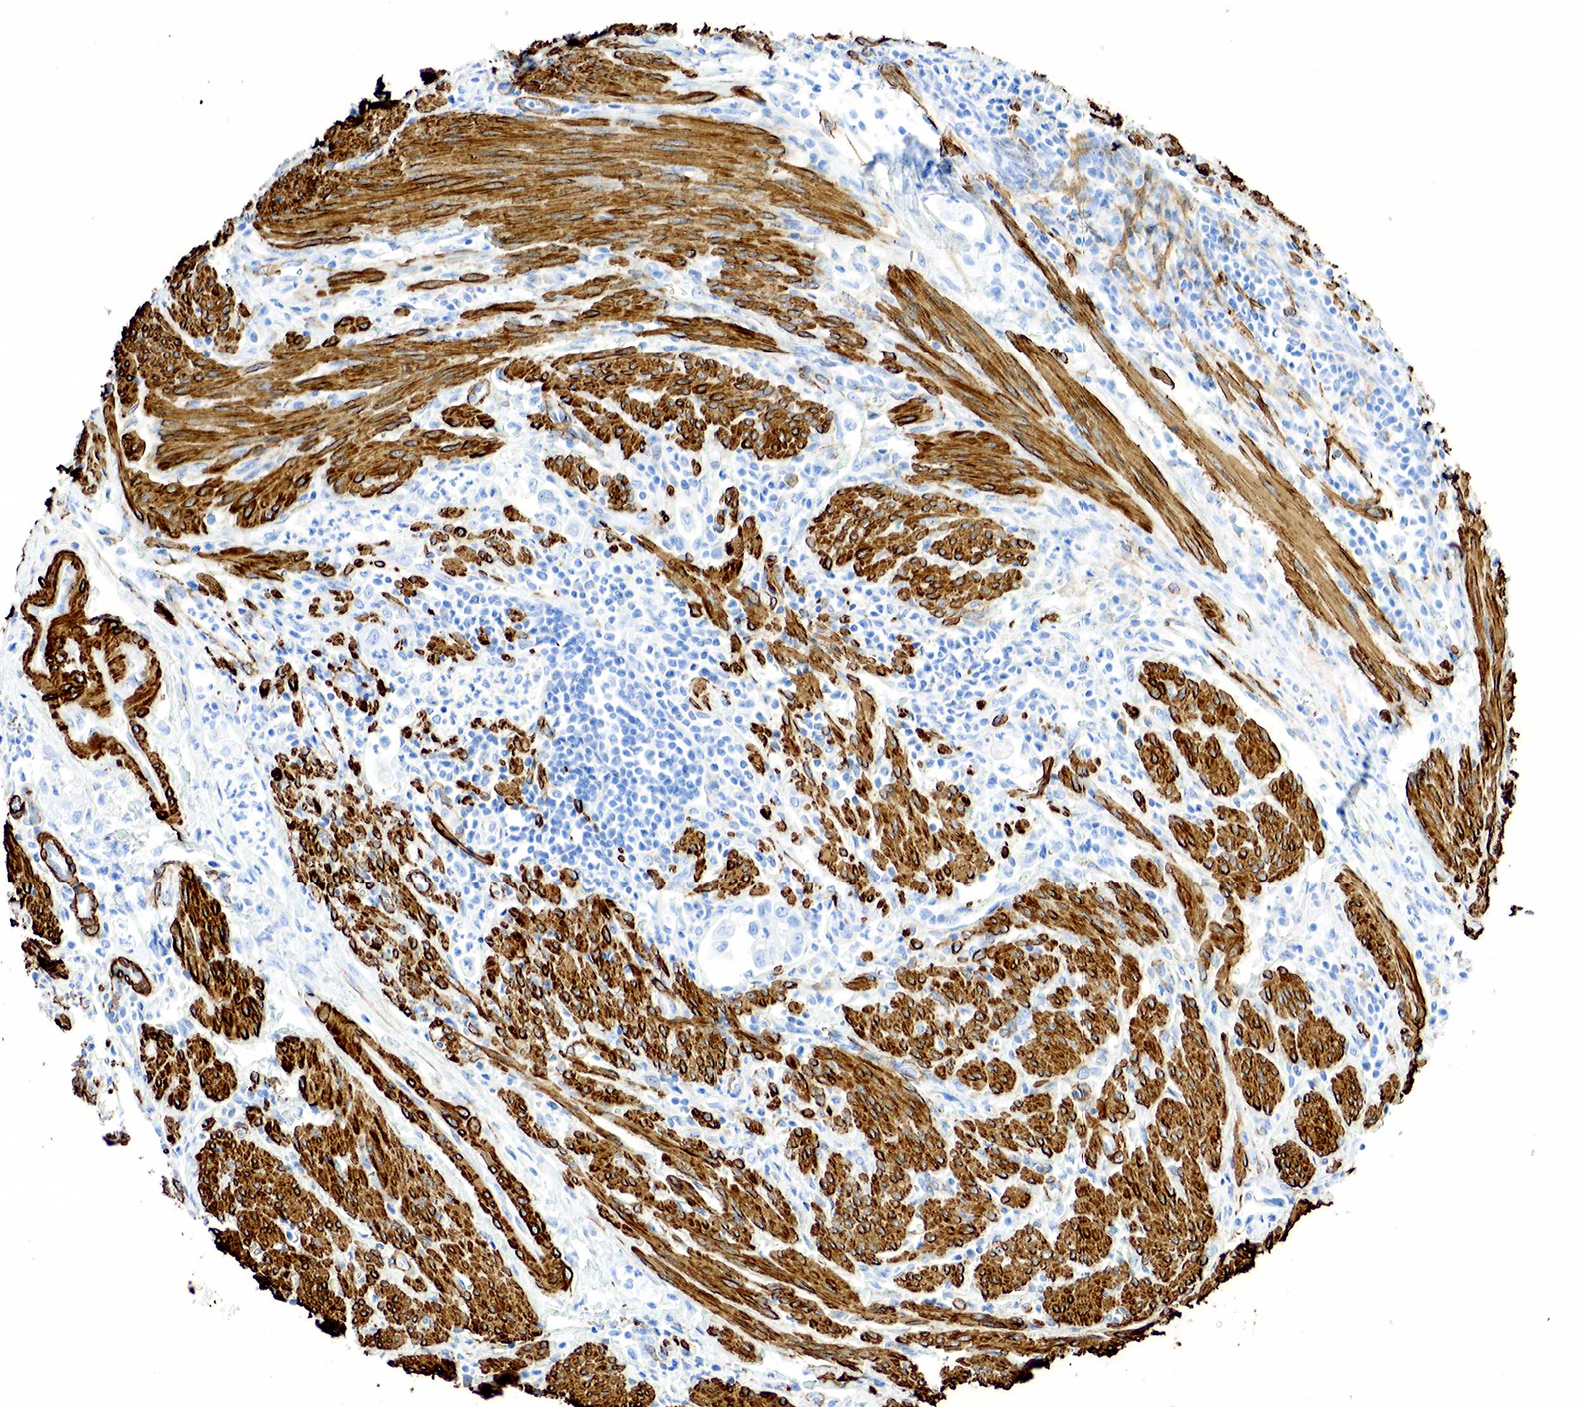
{"staining": {"intensity": "negative", "quantity": "none", "location": "none"}, "tissue": "endometrial cancer", "cell_type": "Tumor cells", "image_type": "cancer", "snomed": [{"axis": "morphology", "description": "Adenocarcinoma, NOS"}, {"axis": "topography", "description": "Endometrium"}], "caption": "The image exhibits no significant staining in tumor cells of endometrial cancer (adenocarcinoma). Brightfield microscopy of IHC stained with DAB (3,3'-diaminobenzidine) (brown) and hematoxylin (blue), captured at high magnification.", "gene": "ACTA1", "patient": {"sex": "female", "age": 75}}